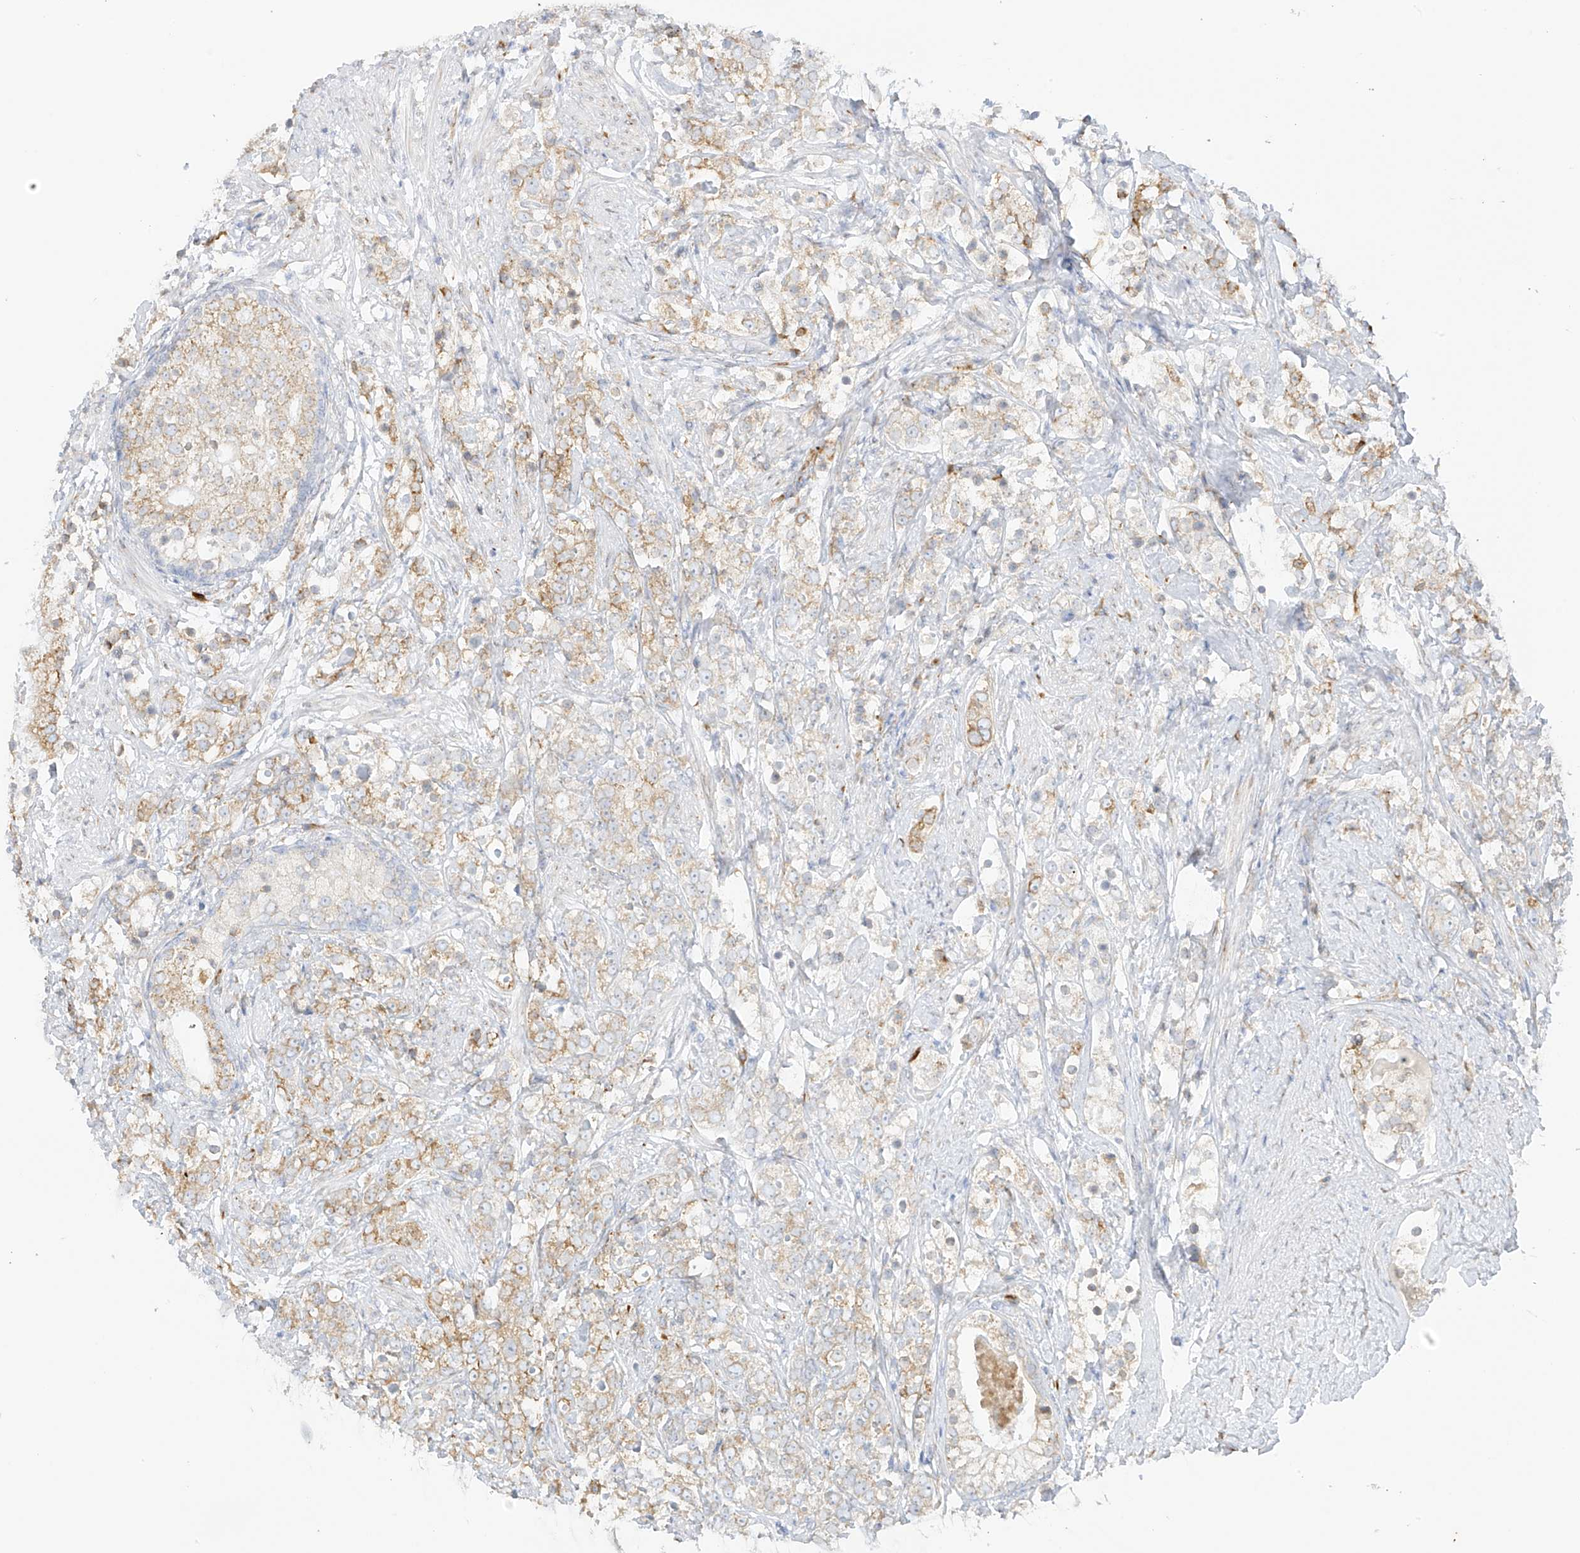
{"staining": {"intensity": "weak", "quantity": "25%-75%", "location": "cytoplasmic/membranous"}, "tissue": "prostate cancer", "cell_type": "Tumor cells", "image_type": "cancer", "snomed": [{"axis": "morphology", "description": "Adenocarcinoma, High grade"}, {"axis": "topography", "description": "Prostate"}], "caption": "The histopathology image exhibits immunohistochemical staining of prostate high-grade adenocarcinoma. There is weak cytoplasmic/membranous expression is appreciated in about 25%-75% of tumor cells.", "gene": "LRRC59", "patient": {"sex": "male", "age": 69}}